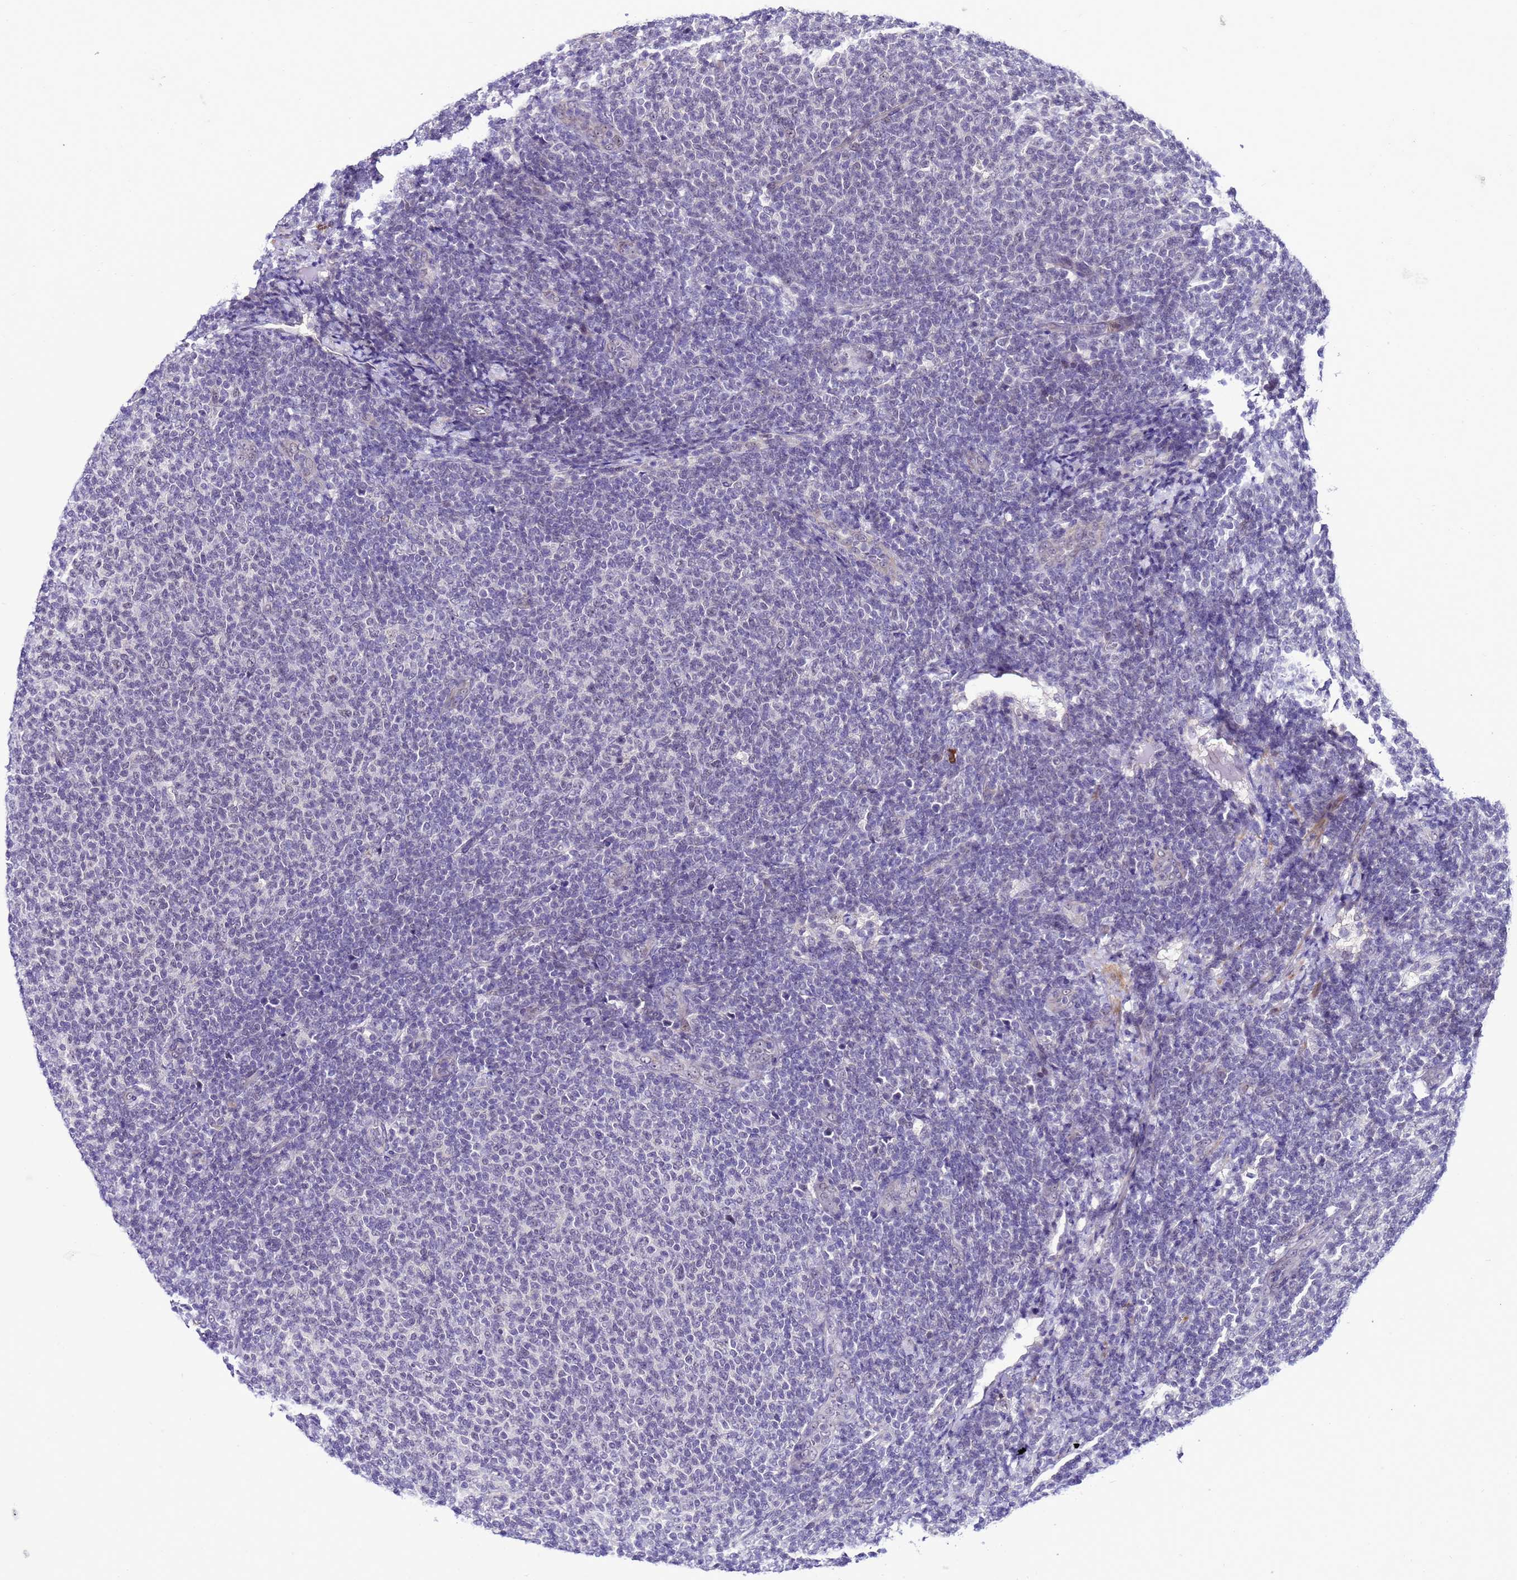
{"staining": {"intensity": "negative", "quantity": "none", "location": "none"}, "tissue": "lymphoma", "cell_type": "Tumor cells", "image_type": "cancer", "snomed": [{"axis": "morphology", "description": "Malignant lymphoma, non-Hodgkin's type, Low grade"}, {"axis": "topography", "description": "Lymph node"}], "caption": "Tumor cells show no significant positivity in lymphoma. Nuclei are stained in blue.", "gene": "C19orf47", "patient": {"sex": "male", "age": 66}}